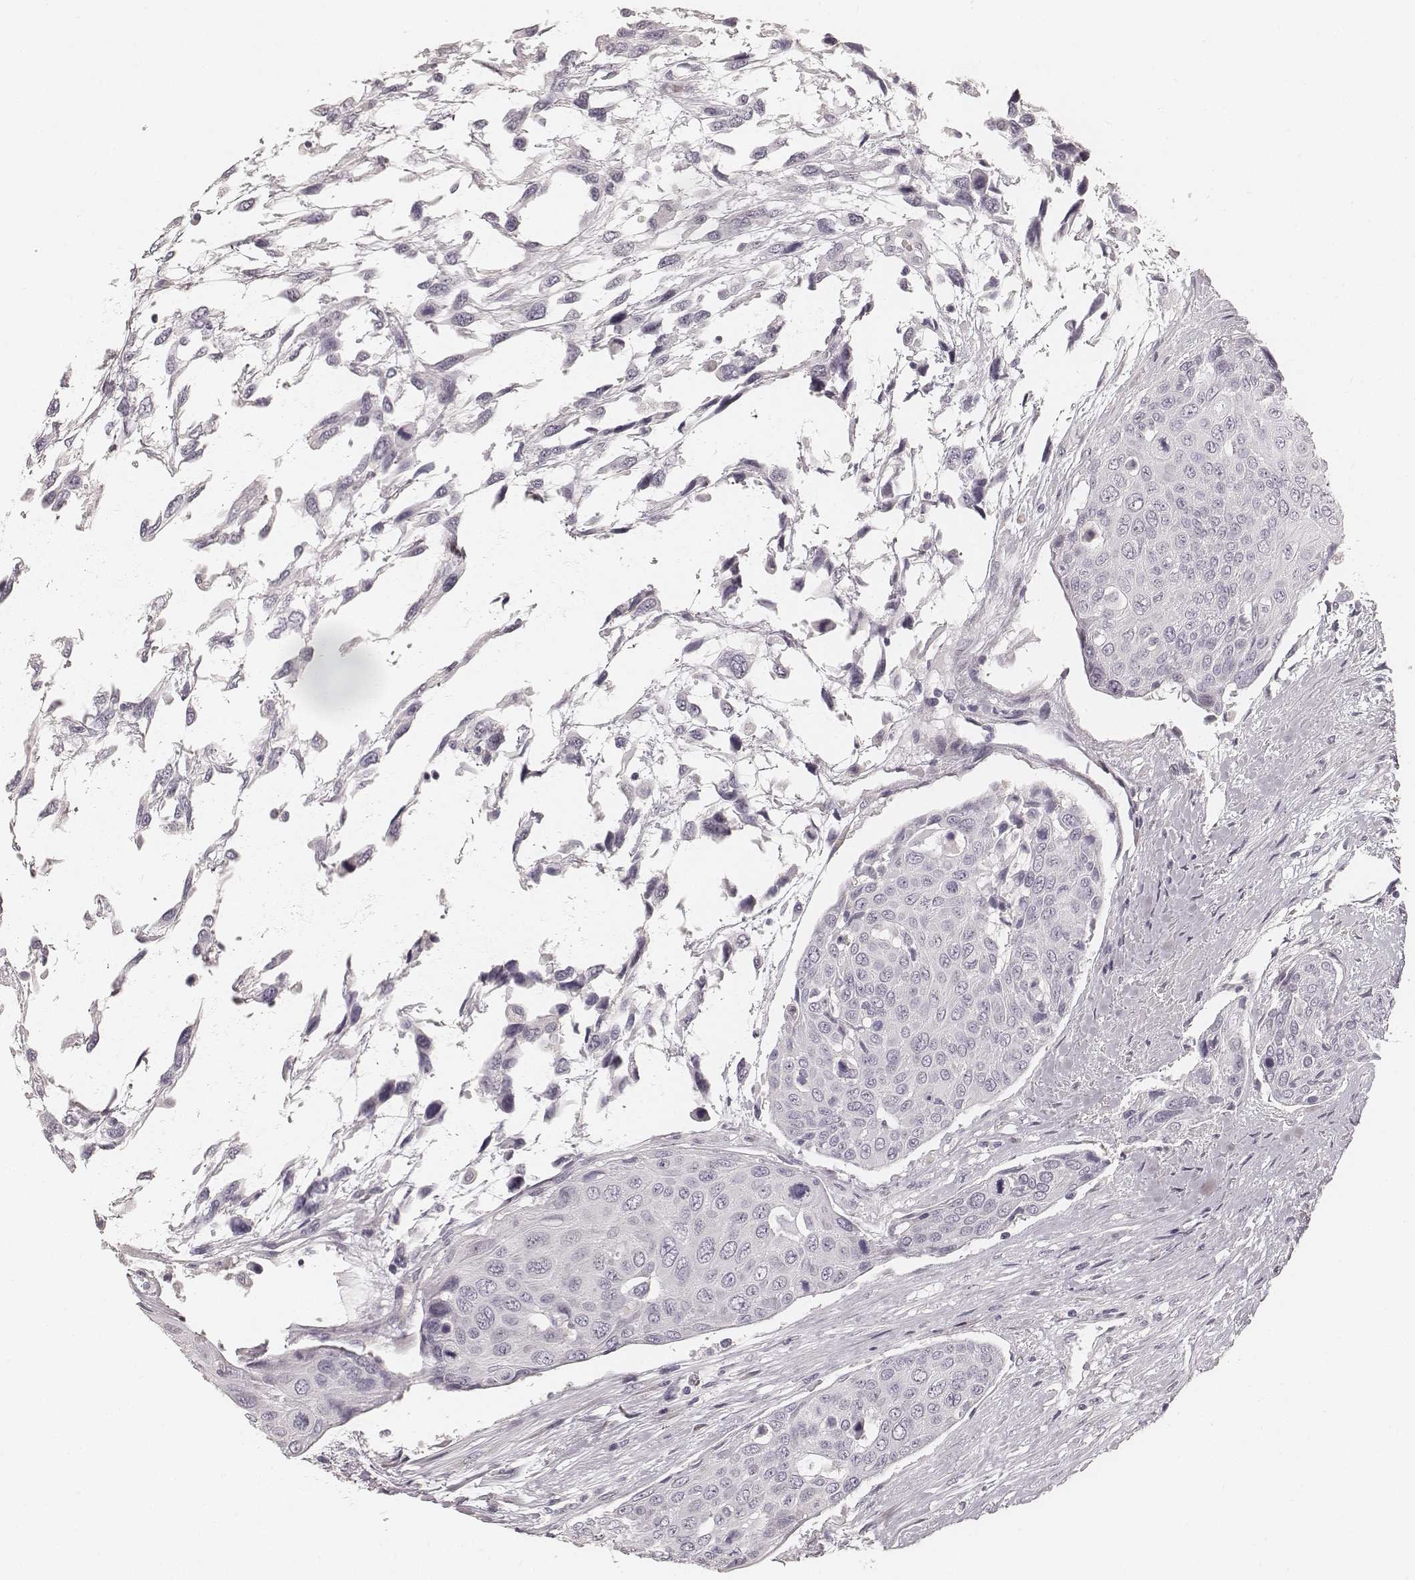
{"staining": {"intensity": "negative", "quantity": "none", "location": "none"}, "tissue": "urothelial cancer", "cell_type": "Tumor cells", "image_type": "cancer", "snomed": [{"axis": "morphology", "description": "Urothelial carcinoma, High grade"}, {"axis": "topography", "description": "Urinary bladder"}], "caption": "An image of human high-grade urothelial carcinoma is negative for staining in tumor cells. (Stains: DAB immunohistochemistry (IHC) with hematoxylin counter stain, Microscopy: brightfield microscopy at high magnification).", "gene": "HNF4G", "patient": {"sex": "female", "age": 70}}